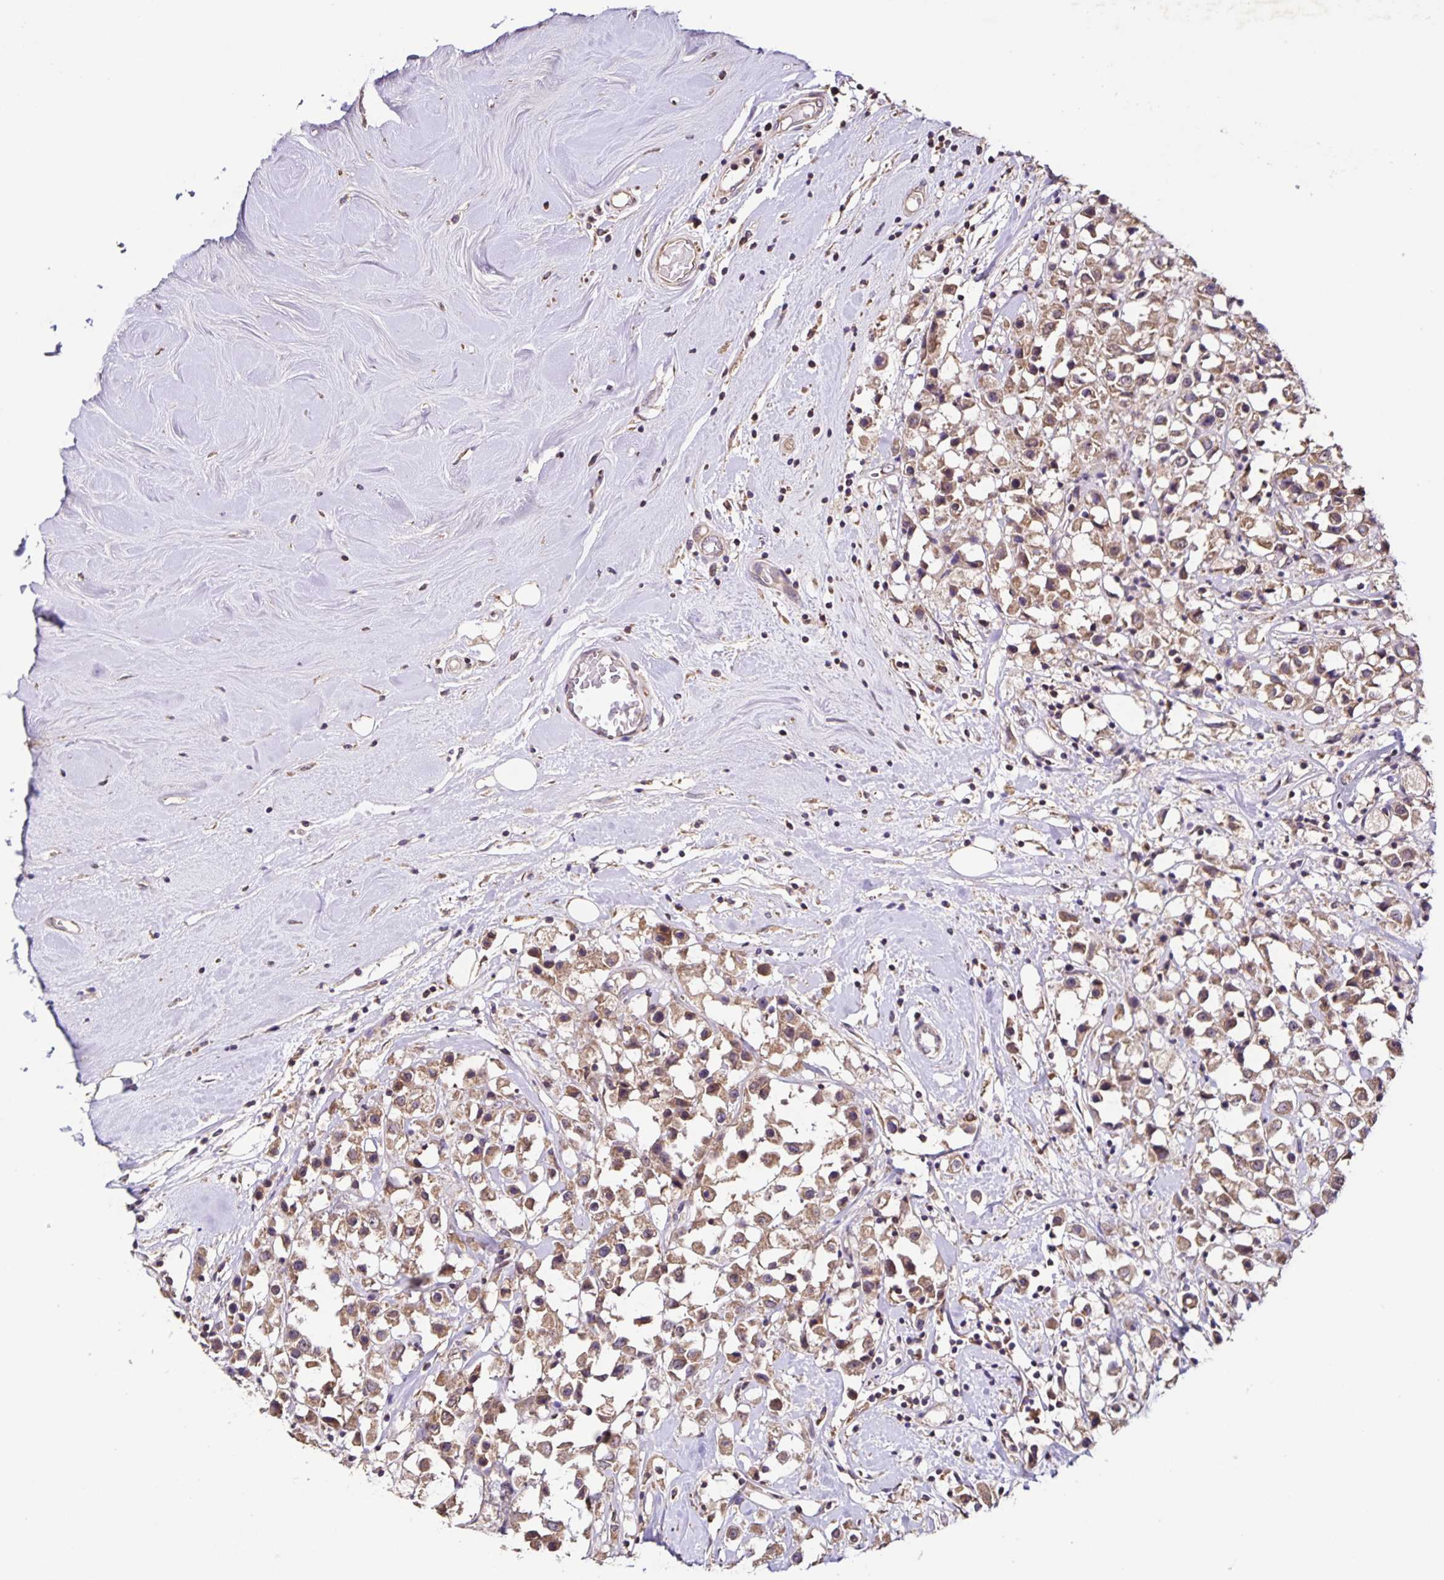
{"staining": {"intensity": "moderate", "quantity": ">75%", "location": "cytoplasmic/membranous"}, "tissue": "breast cancer", "cell_type": "Tumor cells", "image_type": "cancer", "snomed": [{"axis": "morphology", "description": "Duct carcinoma"}, {"axis": "topography", "description": "Breast"}], "caption": "Immunohistochemistry (IHC) histopathology image of breast infiltrating ductal carcinoma stained for a protein (brown), which demonstrates medium levels of moderate cytoplasmic/membranous staining in about >75% of tumor cells.", "gene": "MAN1A1", "patient": {"sex": "female", "age": 61}}